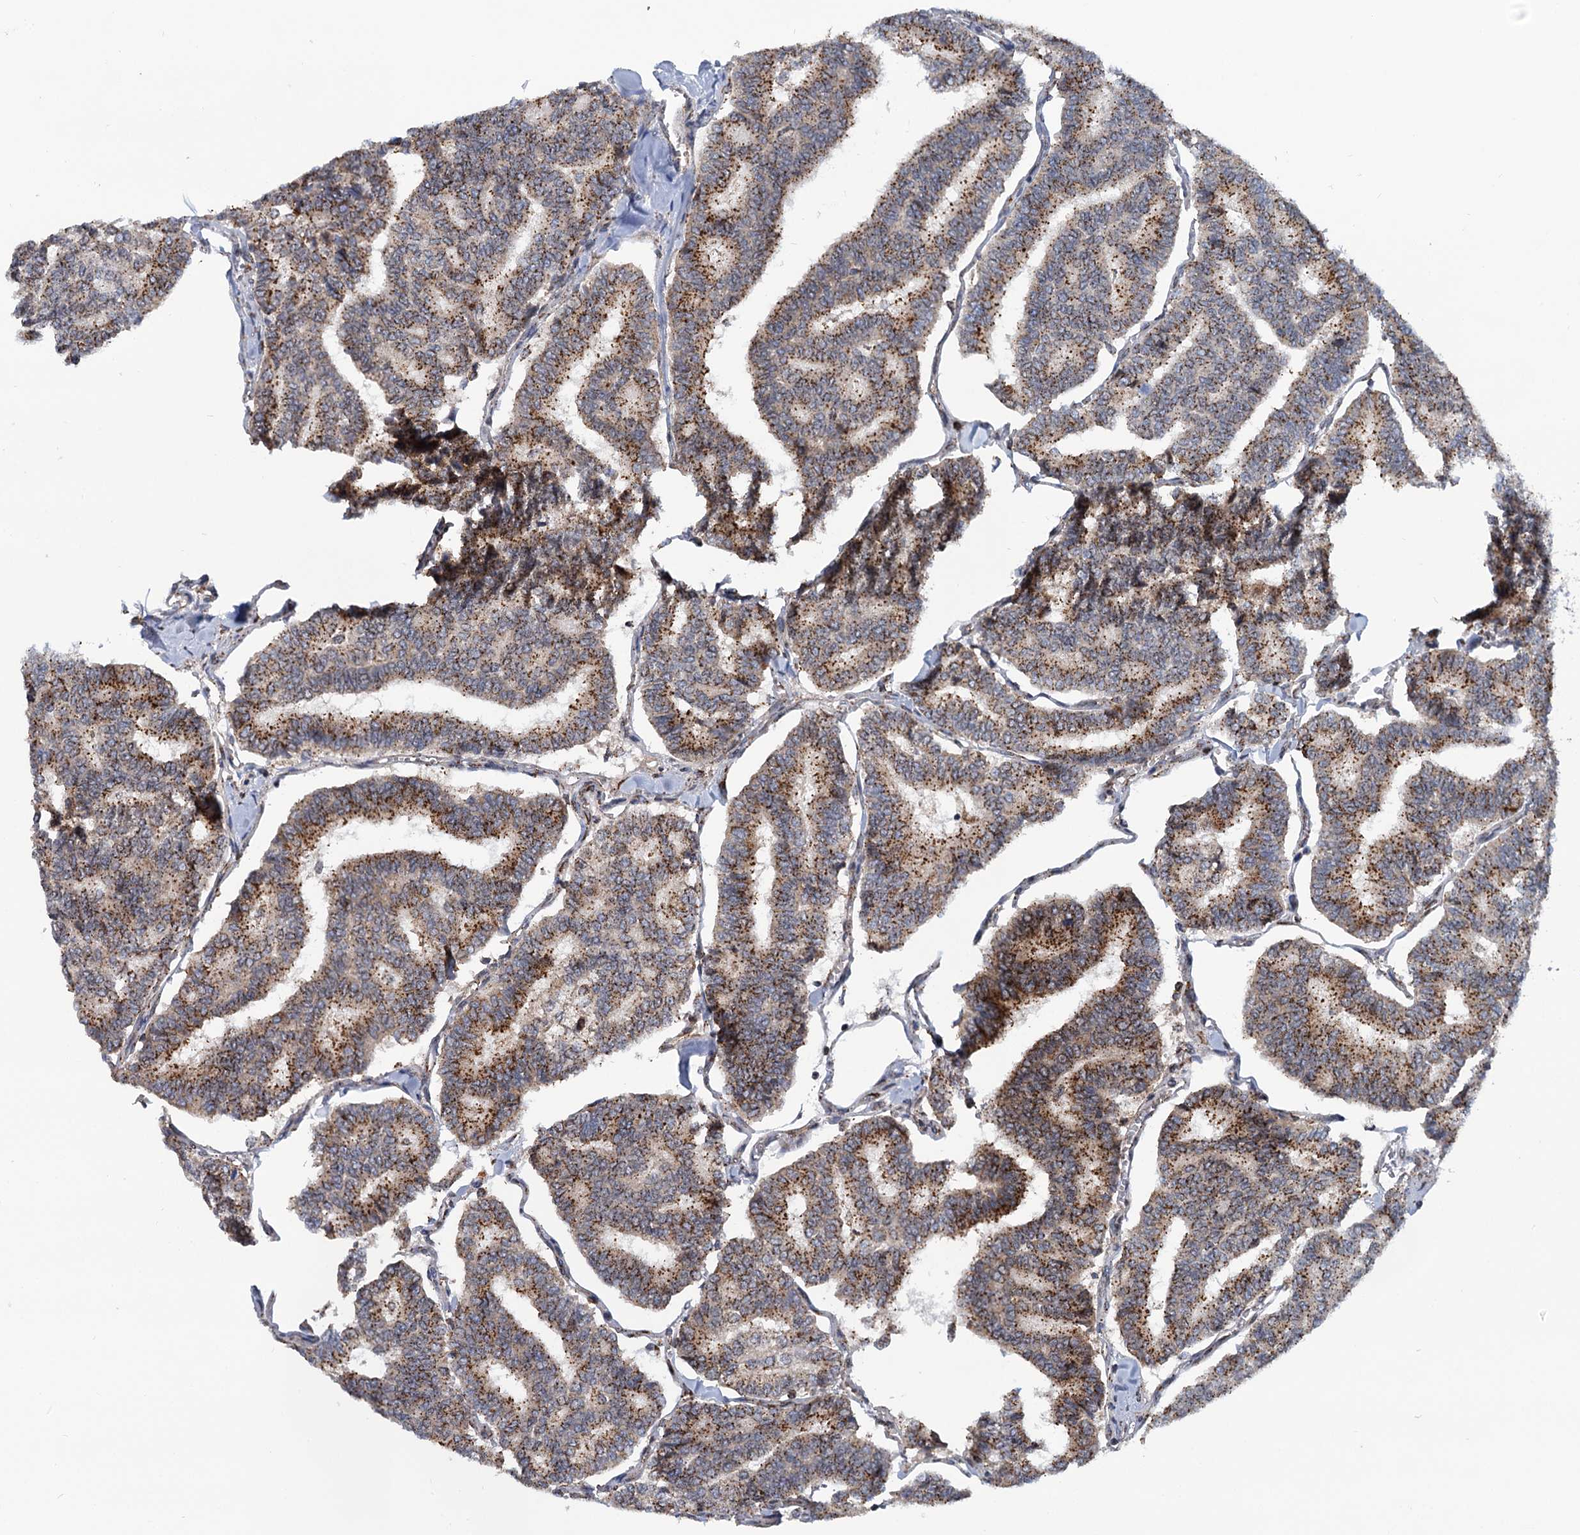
{"staining": {"intensity": "moderate", "quantity": ">75%", "location": "cytoplasmic/membranous"}, "tissue": "thyroid cancer", "cell_type": "Tumor cells", "image_type": "cancer", "snomed": [{"axis": "morphology", "description": "Papillary adenocarcinoma, NOS"}, {"axis": "topography", "description": "Thyroid gland"}], "caption": "Immunohistochemistry (IHC) (DAB) staining of human thyroid cancer (papillary adenocarcinoma) displays moderate cytoplasmic/membranous protein positivity in approximately >75% of tumor cells.", "gene": "SUPT20H", "patient": {"sex": "female", "age": 35}}